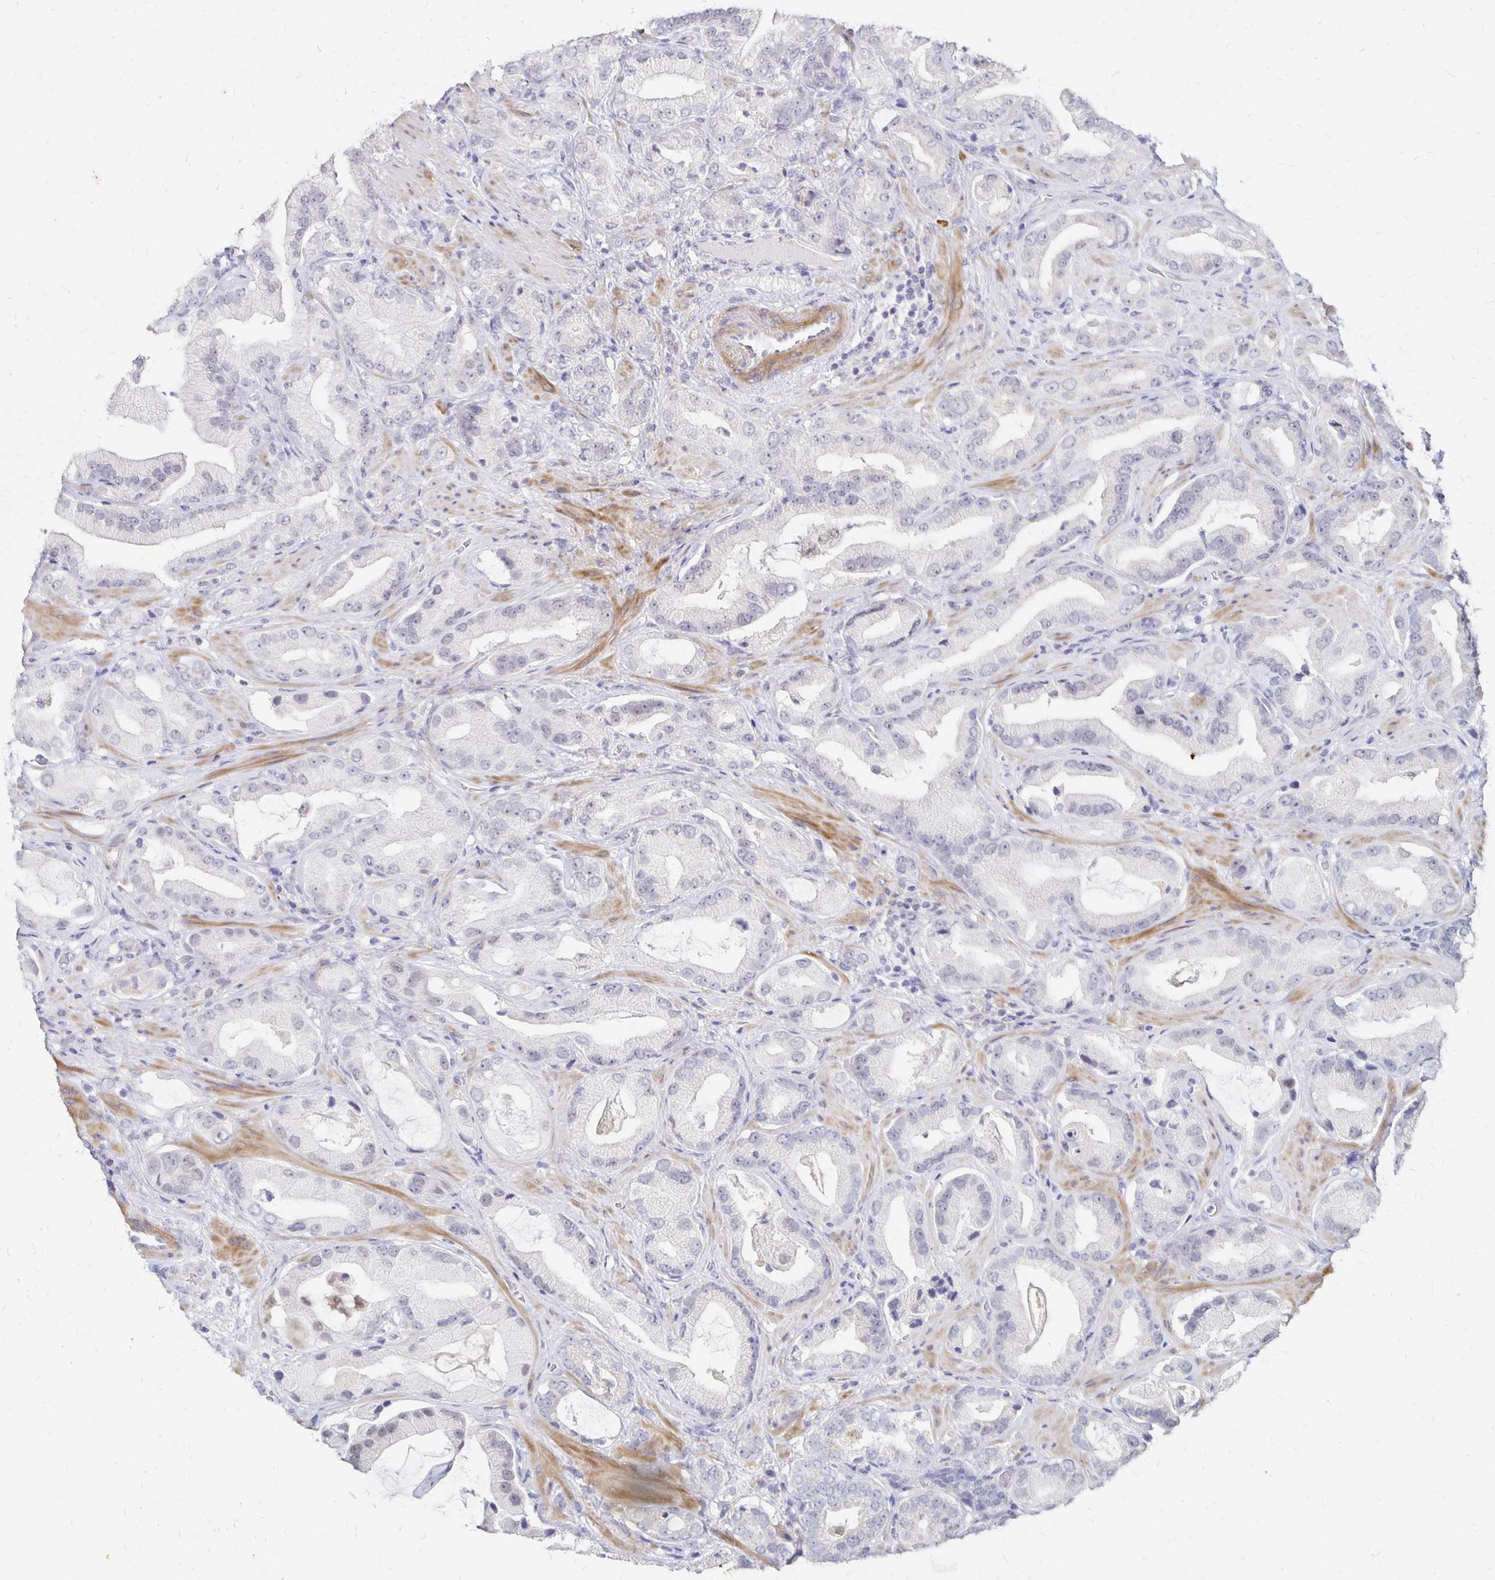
{"staining": {"intensity": "negative", "quantity": "none", "location": "none"}, "tissue": "prostate cancer", "cell_type": "Tumor cells", "image_type": "cancer", "snomed": [{"axis": "morphology", "description": "Adenocarcinoma, Low grade"}, {"axis": "topography", "description": "Prostate"}], "caption": "A histopathology image of prostate cancer (low-grade adenocarcinoma) stained for a protein shows no brown staining in tumor cells. (DAB IHC, high magnification).", "gene": "ATOSB", "patient": {"sex": "male", "age": 62}}